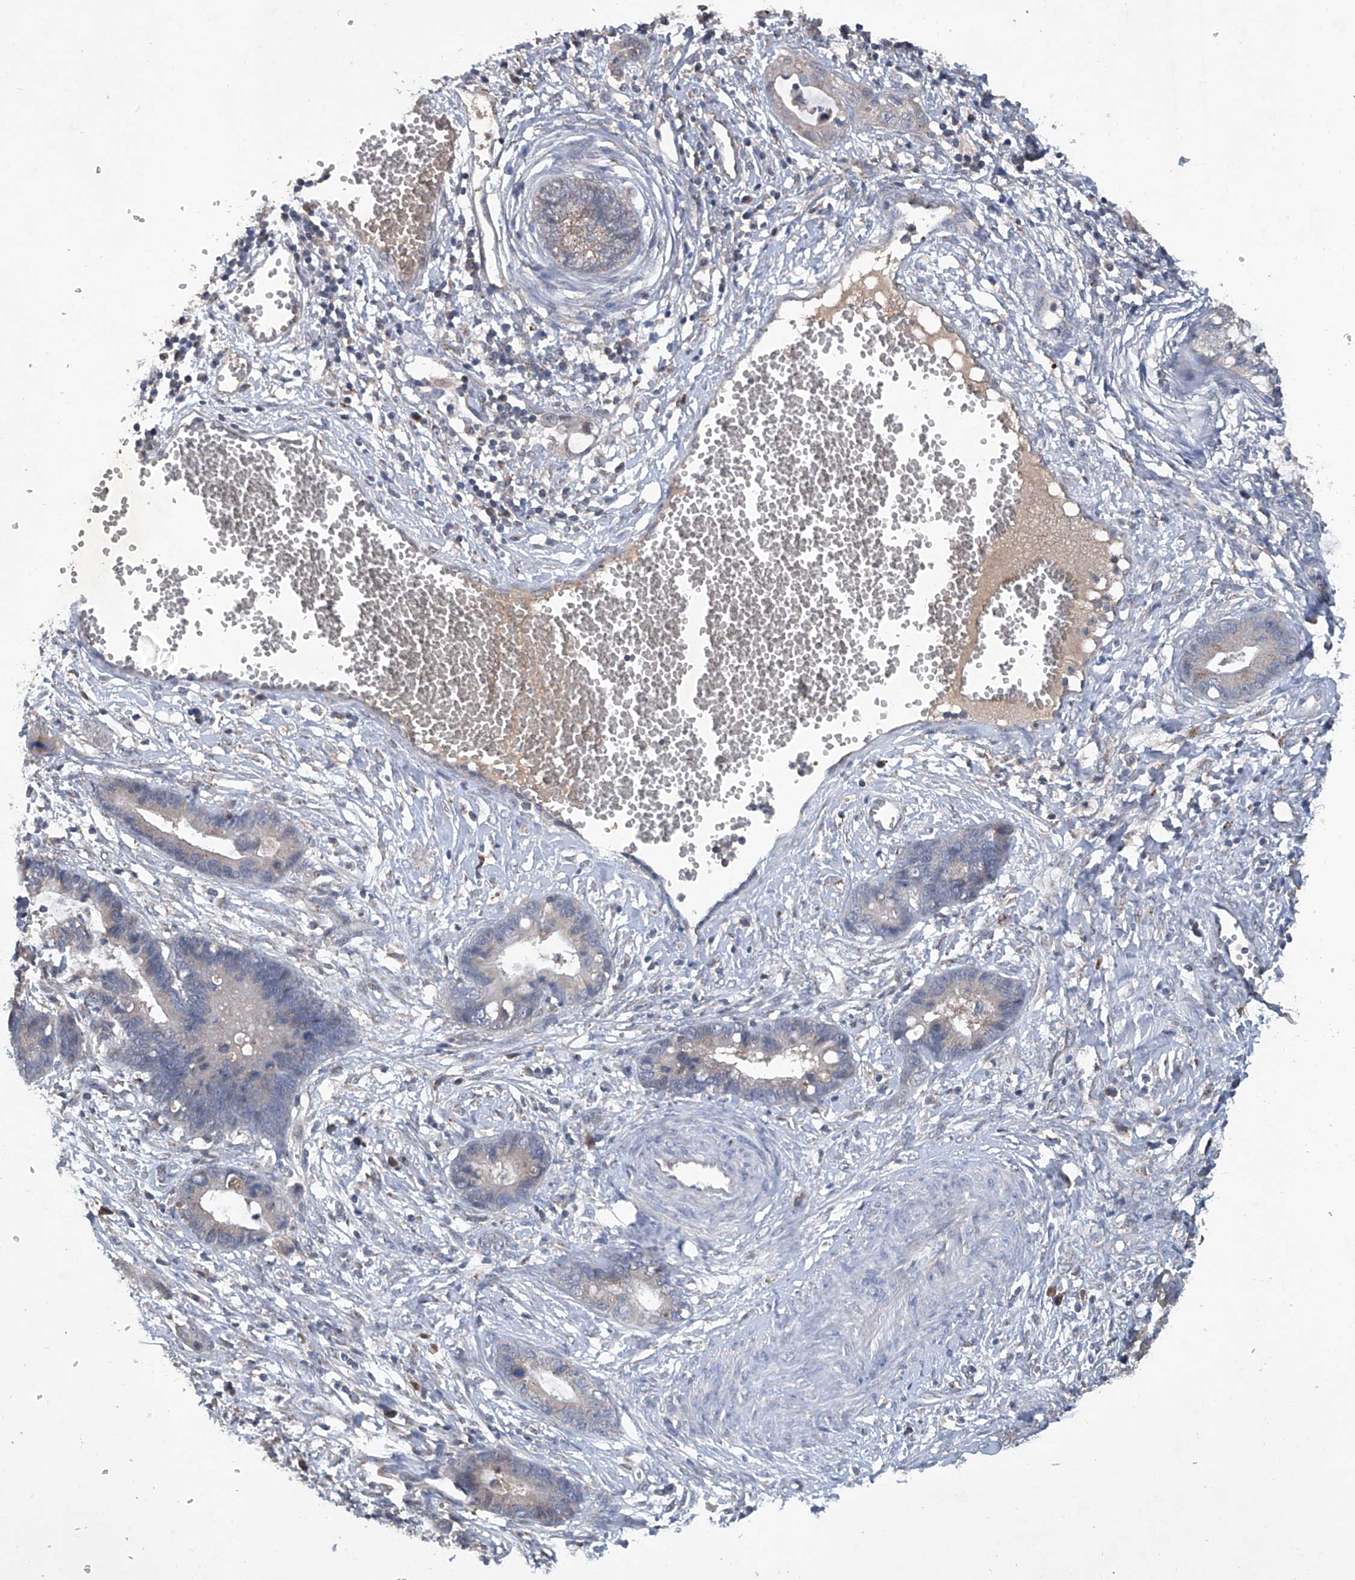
{"staining": {"intensity": "weak", "quantity": "<25%", "location": "cytoplasmic/membranous"}, "tissue": "cervical cancer", "cell_type": "Tumor cells", "image_type": "cancer", "snomed": [{"axis": "morphology", "description": "Adenocarcinoma, NOS"}, {"axis": "topography", "description": "Cervix"}], "caption": "A histopathology image of human cervical cancer (adenocarcinoma) is negative for staining in tumor cells. (DAB (3,3'-diaminobenzidine) immunohistochemistry (IHC), high magnification).", "gene": "PCSK5", "patient": {"sex": "female", "age": 44}}